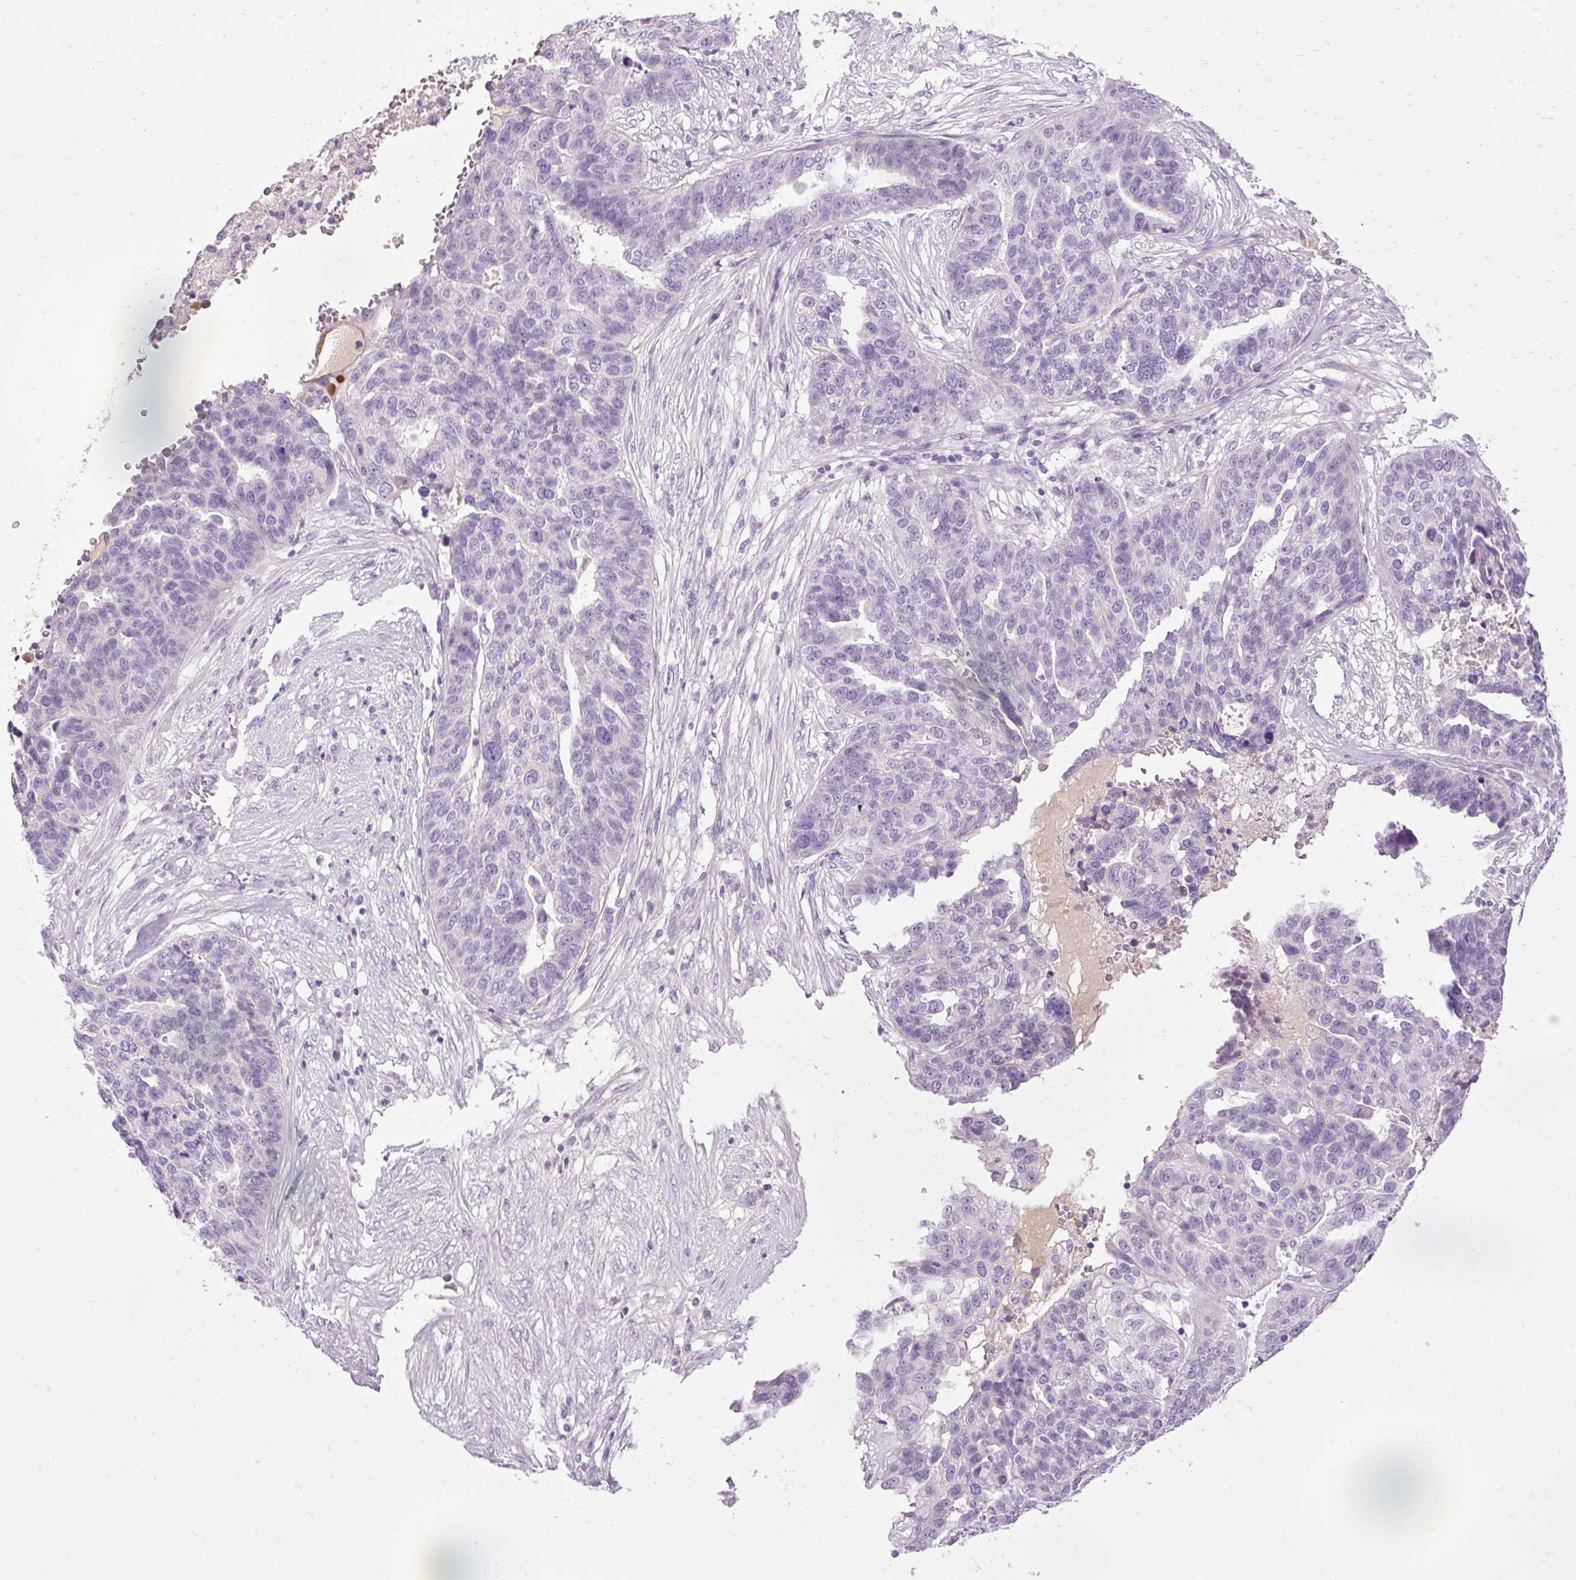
{"staining": {"intensity": "negative", "quantity": "none", "location": "none"}, "tissue": "ovarian cancer", "cell_type": "Tumor cells", "image_type": "cancer", "snomed": [{"axis": "morphology", "description": "Cystadenocarcinoma, serous, NOS"}, {"axis": "topography", "description": "Ovary"}], "caption": "A high-resolution micrograph shows IHC staining of ovarian cancer, which displays no significant staining in tumor cells.", "gene": "ARRDC2", "patient": {"sex": "female", "age": 59}}